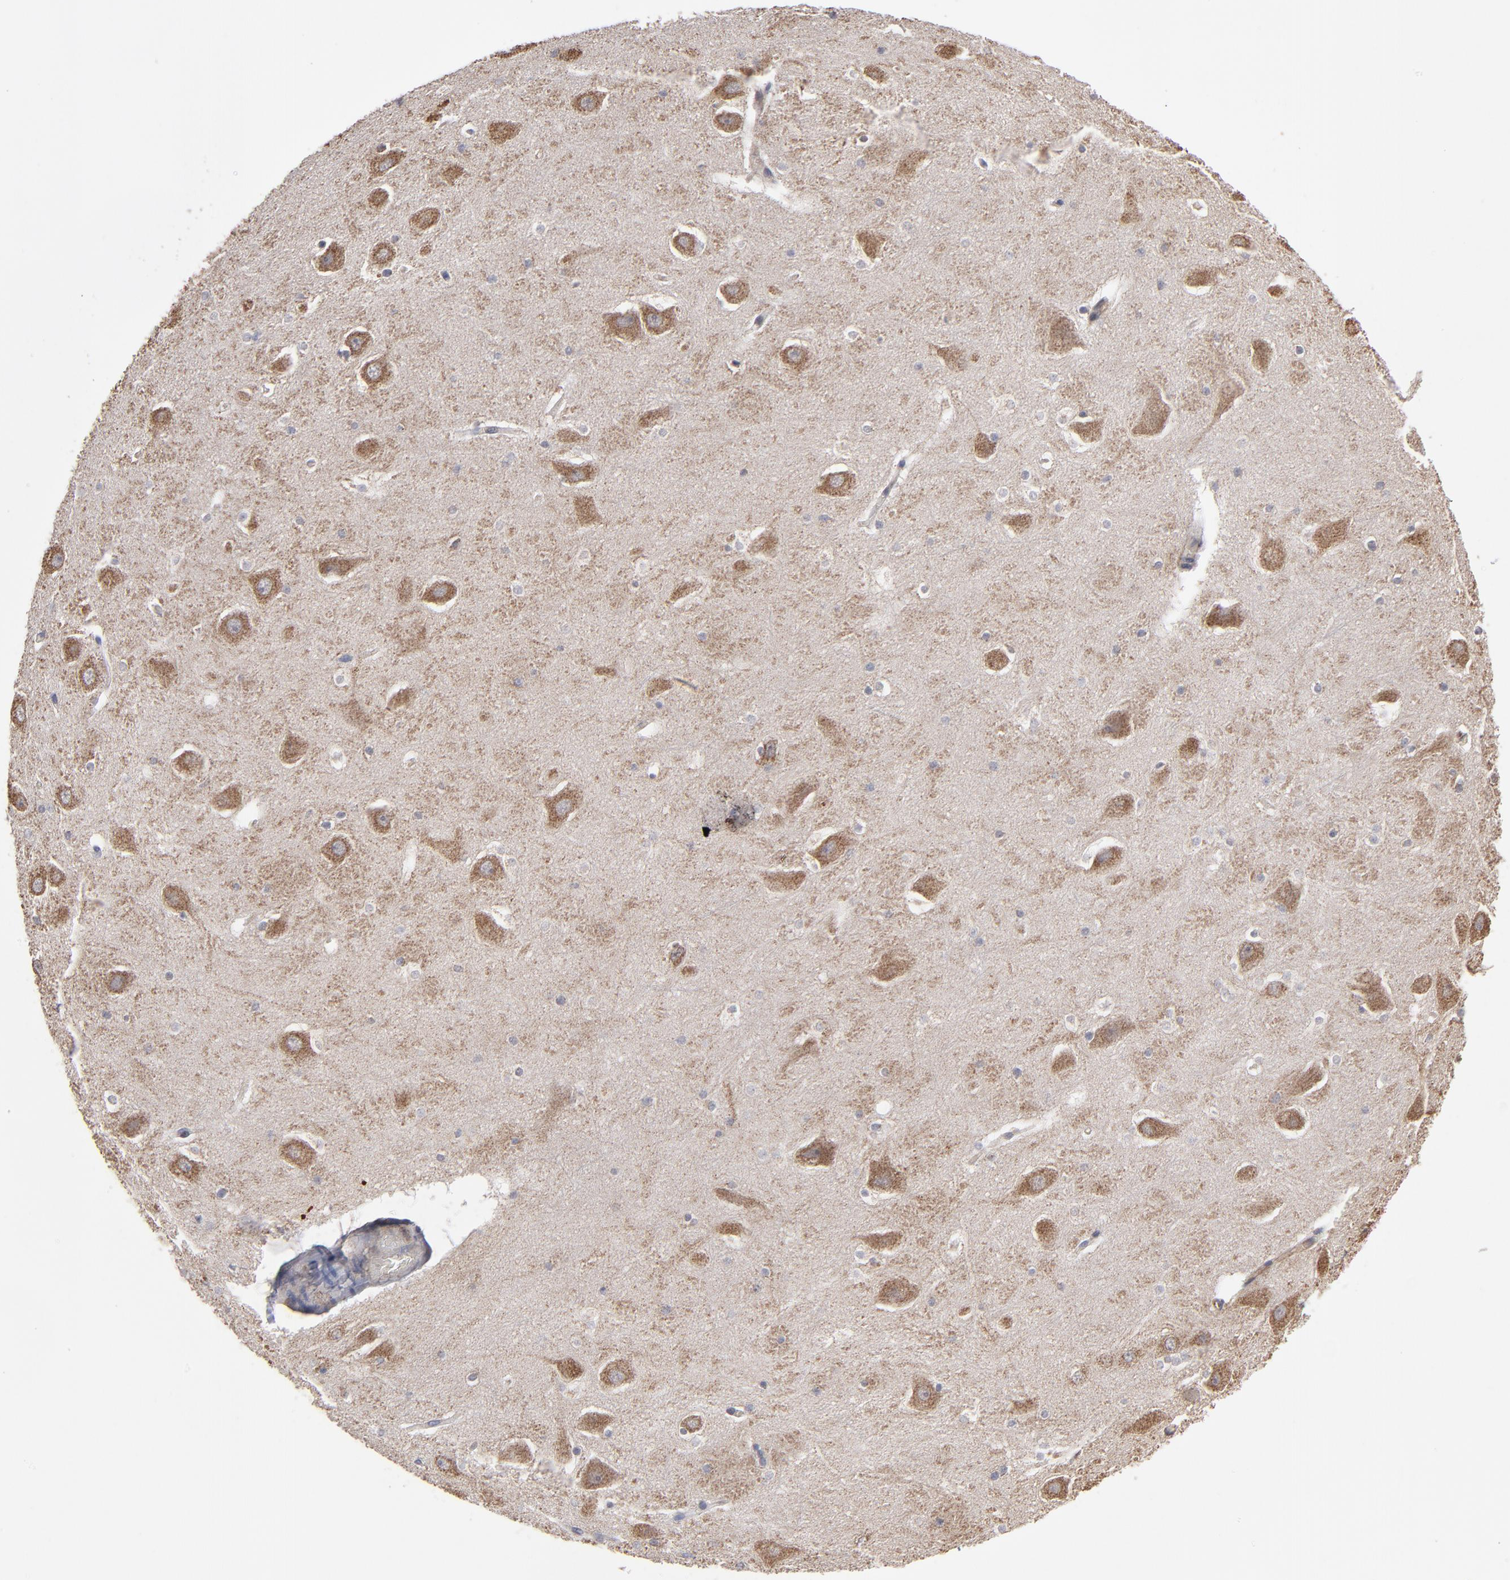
{"staining": {"intensity": "negative", "quantity": "none", "location": "none"}, "tissue": "hippocampus", "cell_type": "Glial cells", "image_type": "normal", "snomed": [{"axis": "morphology", "description": "Normal tissue, NOS"}, {"axis": "topography", "description": "Hippocampus"}], "caption": "This histopathology image is of benign hippocampus stained with IHC to label a protein in brown with the nuclei are counter-stained blue. There is no staining in glial cells. (DAB (3,3'-diaminobenzidine) immunohistochemistry (IHC) visualized using brightfield microscopy, high magnification).", "gene": "MIPOL1", "patient": {"sex": "male", "age": 45}}